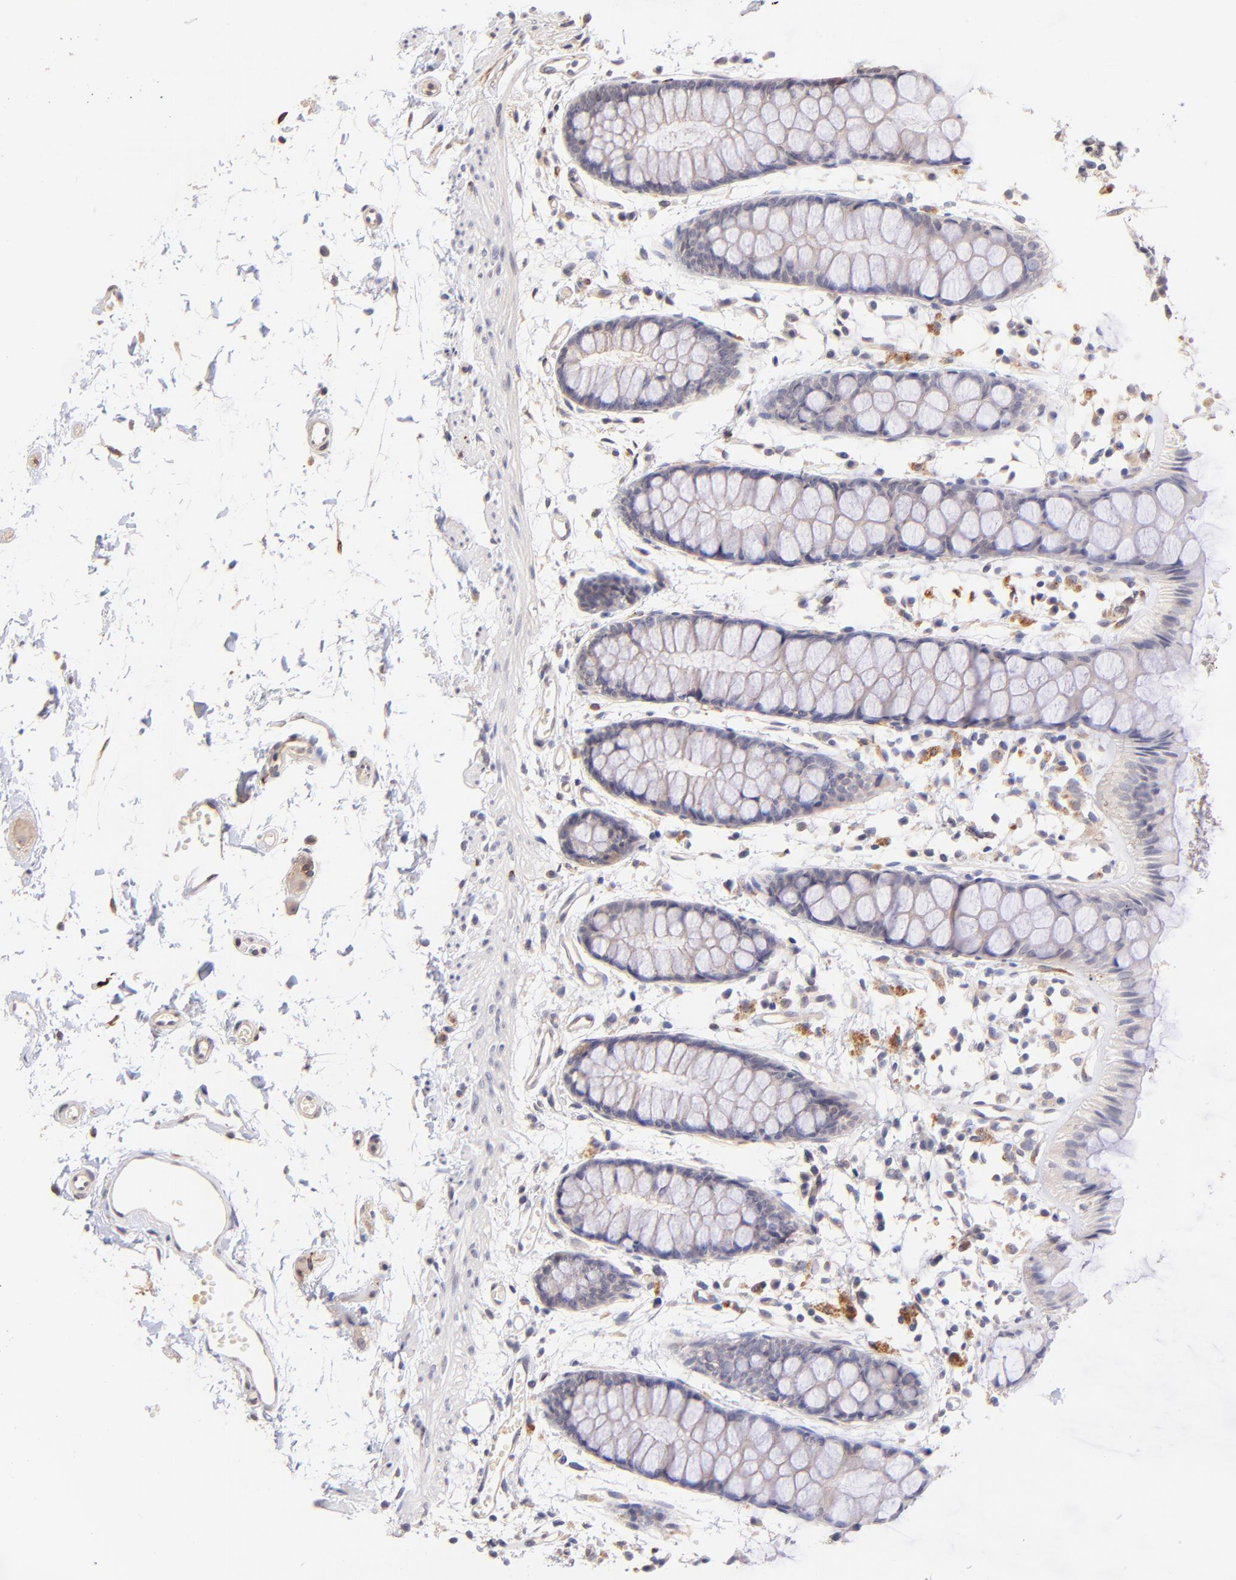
{"staining": {"intensity": "weak", "quantity": "25%-75%", "location": "cytoplasmic/membranous"}, "tissue": "rectum", "cell_type": "Glandular cells", "image_type": "normal", "snomed": [{"axis": "morphology", "description": "Normal tissue, NOS"}, {"axis": "topography", "description": "Rectum"}], "caption": "The photomicrograph displays staining of unremarkable rectum, revealing weak cytoplasmic/membranous protein expression (brown color) within glandular cells.", "gene": "SPARC", "patient": {"sex": "female", "age": 66}}